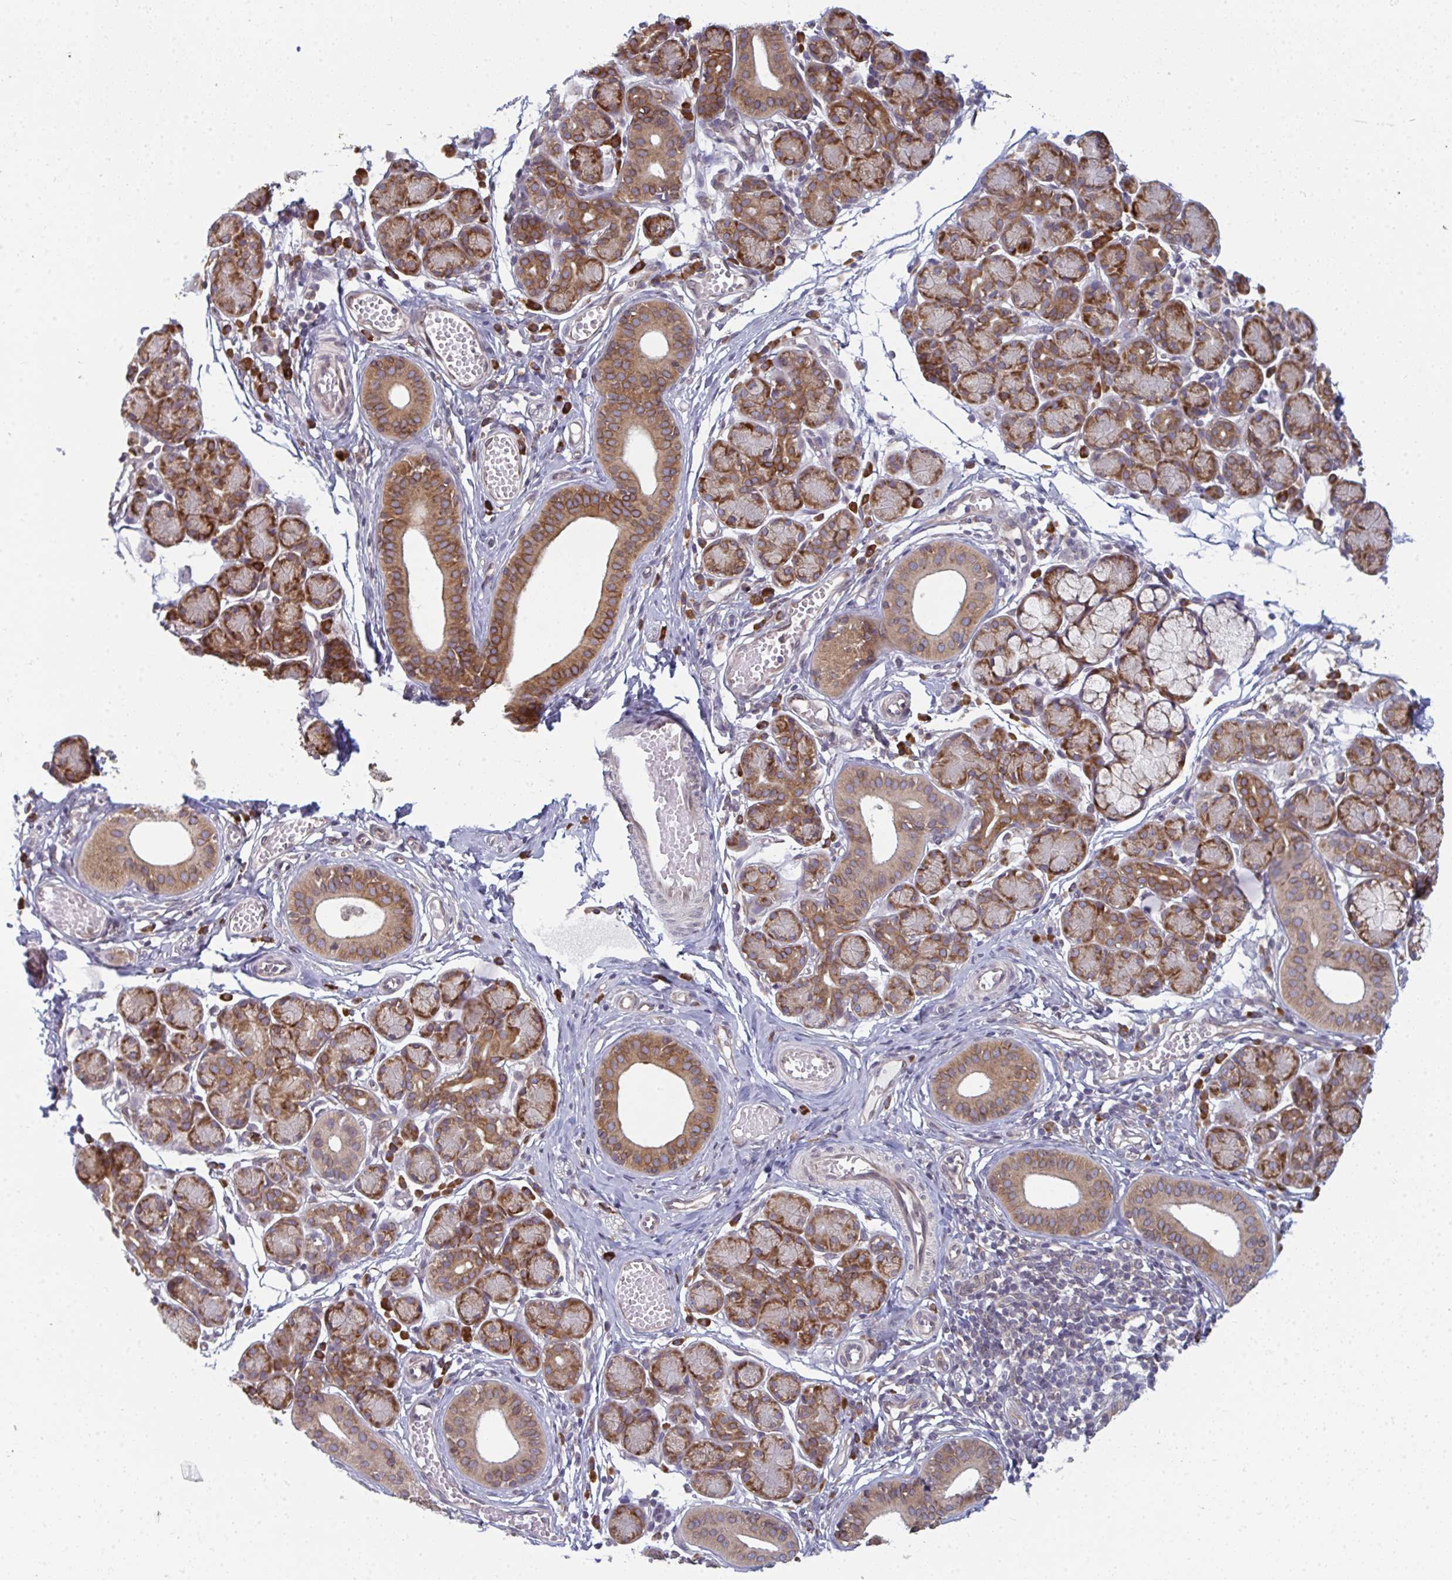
{"staining": {"intensity": "moderate", "quantity": ">75%", "location": "cytoplasmic/membranous"}, "tissue": "salivary gland", "cell_type": "Glandular cells", "image_type": "normal", "snomed": [{"axis": "morphology", "description": "Normal tissue, NOS"}, {"axis": "morphology", "description": "Inflammation, NOS"}, {"axis": "topography", "description": "Lymph node"}, {"axis": "topography", "description": "Salivary gland"}], "caption": "Protein expression analysis of normal human salivary gland reveals moderate cytoplasmic/membranous staining in approximately >75% of glandular cells. (IHC, brightfield microscopy, high magnification).", "gene": "LYSMD4", "patient": {"sex": "male", "age": 3}}